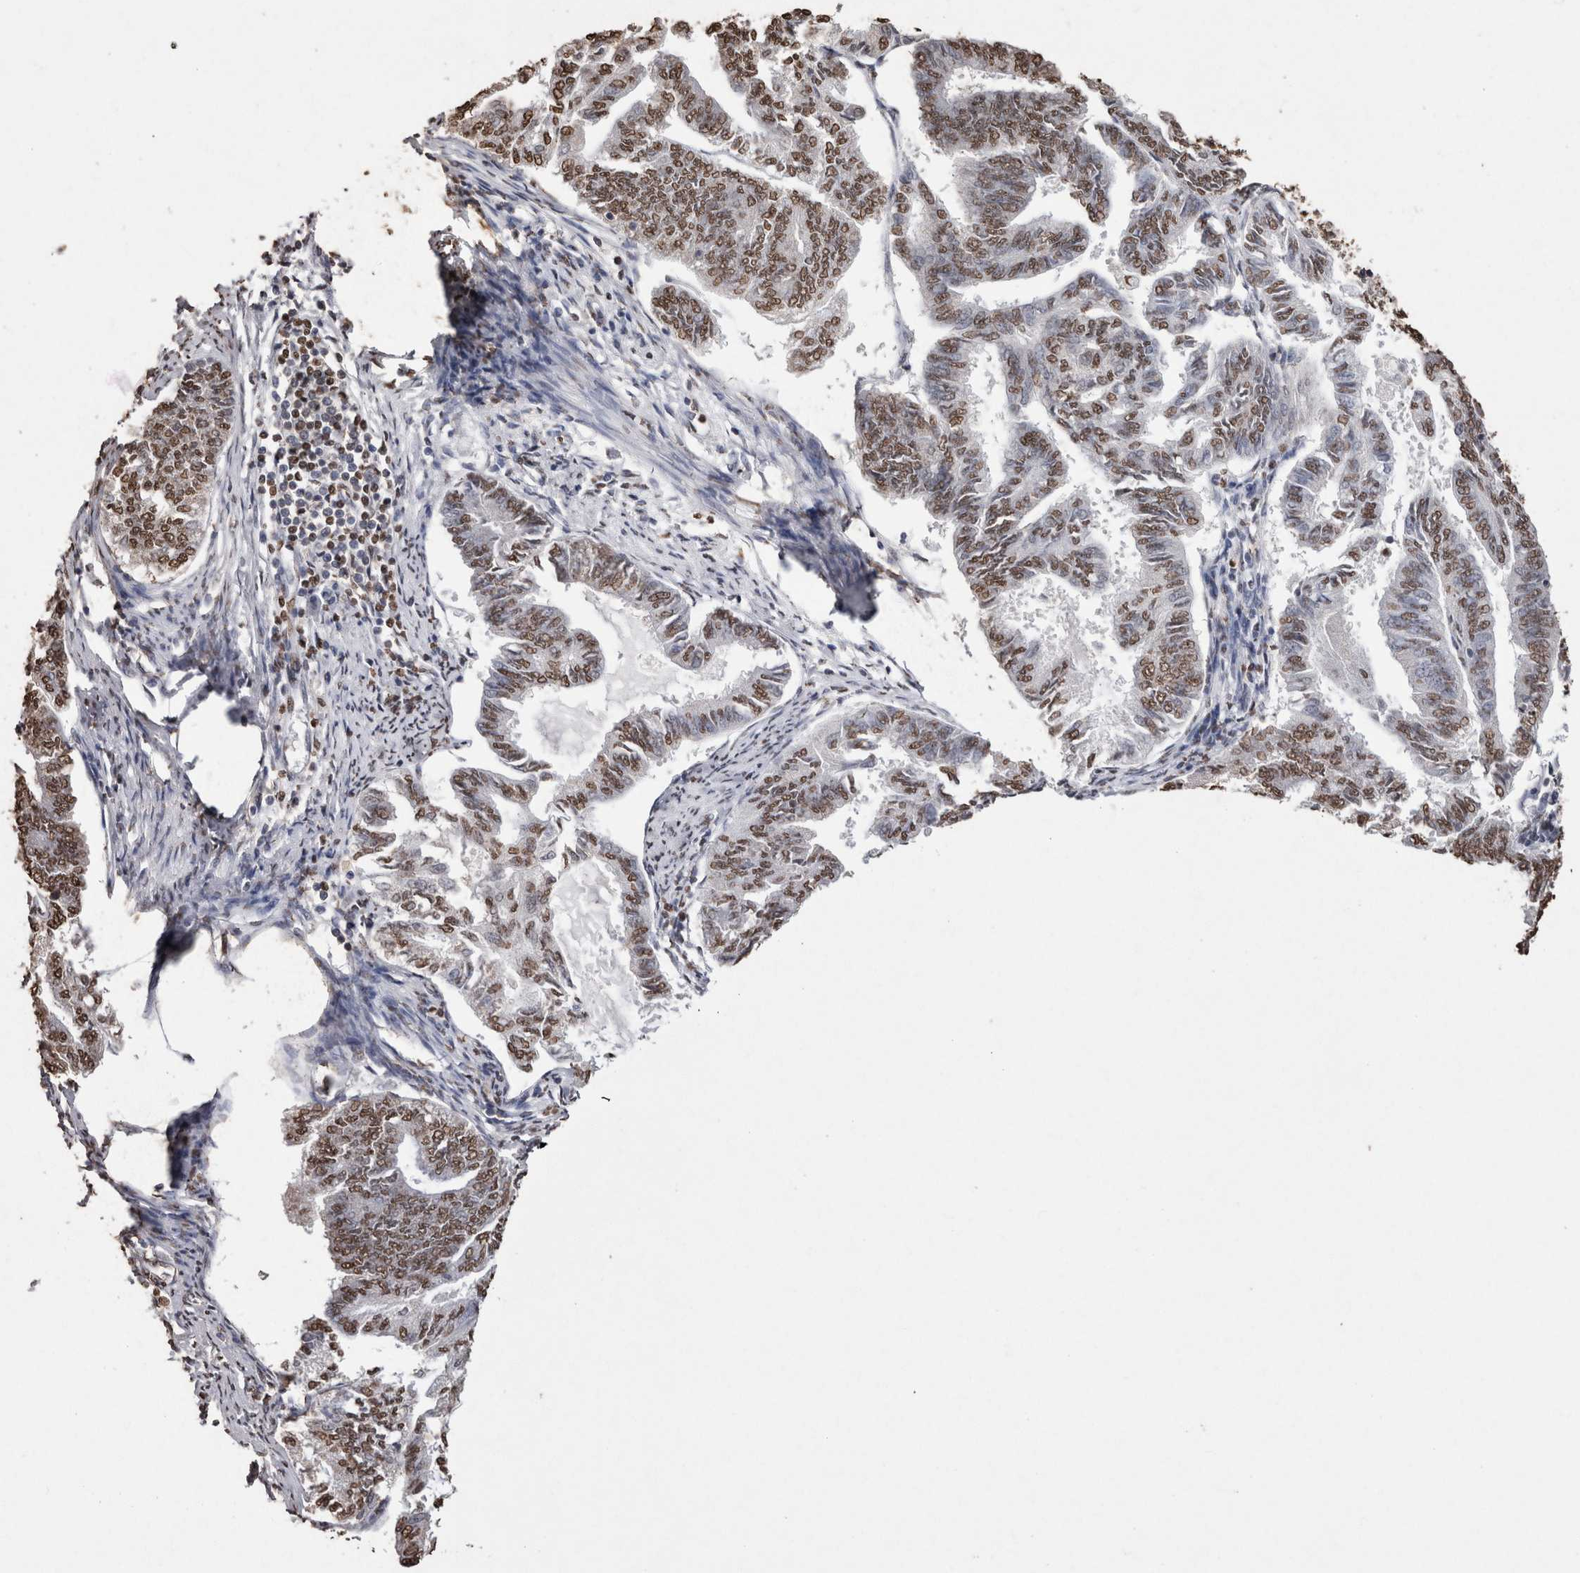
{"staining": {"intensity": "moderate", "quantity": ">75%", "location": "nuclear"}, "tissue": "endometrial cancer", "cell_type": "Tumor cells", "image_type": "cancer", "snomed": [{"axis": "morphology", "description": "Adenocarcinoma, NOS"}, {"axis": "topography", "description": "Endometrium"}], "caption": "An immunohistochemistry micrograph of neoplastic tissue is shown. Protein staining in brown highlights moderate nuclear positivity in endometrial cancer (adenocarcinoma) within tumor cells. Nuclei are stained in blue.", "gene": "NTHL1", "patient": {"sex": "female", "age": 86}}